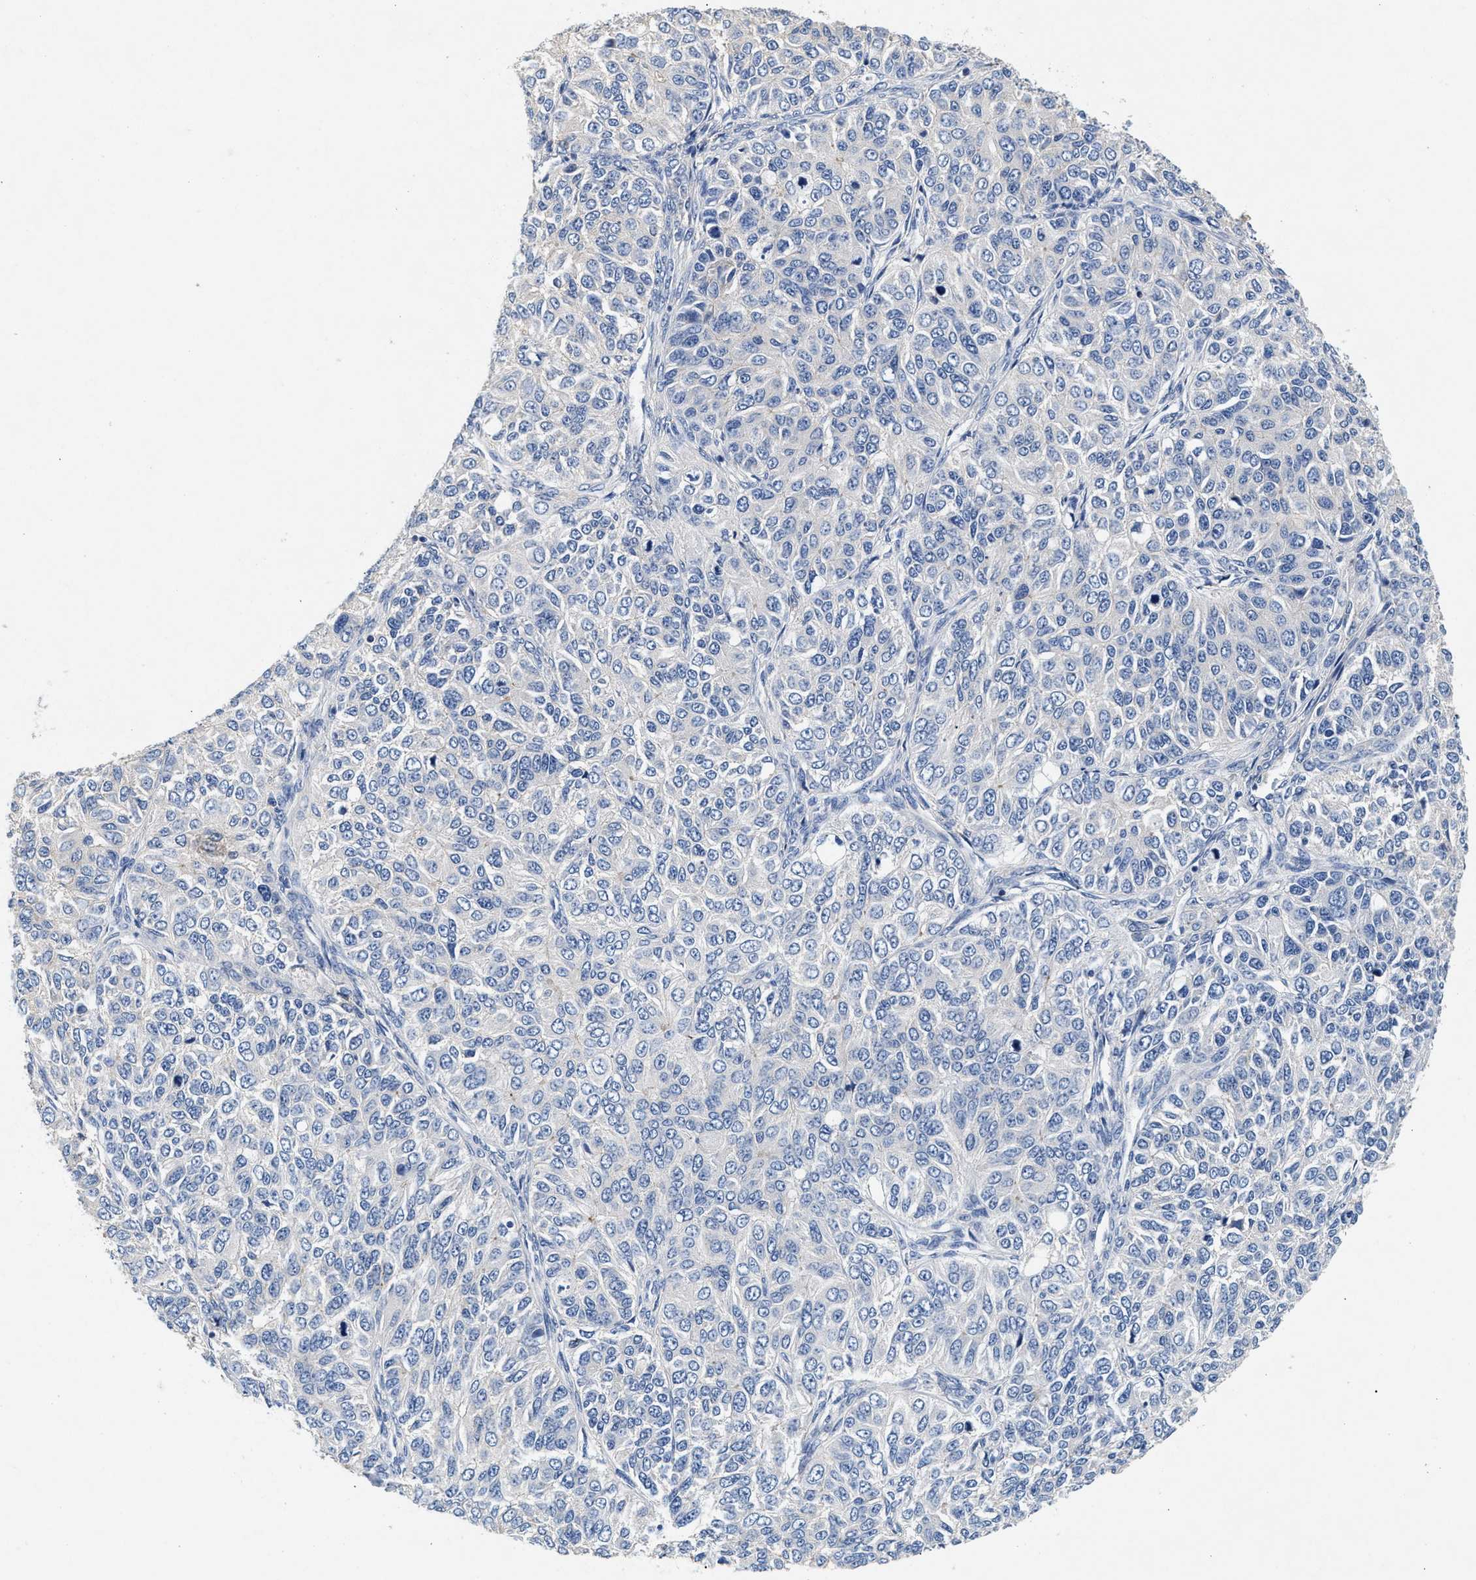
{"staining": {"intensity": "negative", "quantity": "none", "location": "none"}, "tissue": "ovarian cancer", "cell_type": "Tumor cells", "image_type": "cancer", "snomed": [{"axis": "morphology", "description": "Carcinoma, endometroid"}, {"axis": "topography", "description": "Ovary"}], "caption": "This is an immunohistochemistry histopathology image of ovarian endometroid carcinoma. There is no expression in tumor cells.", "gene": "GNAI3", "patient": {"sex": "female", "age": 51}}